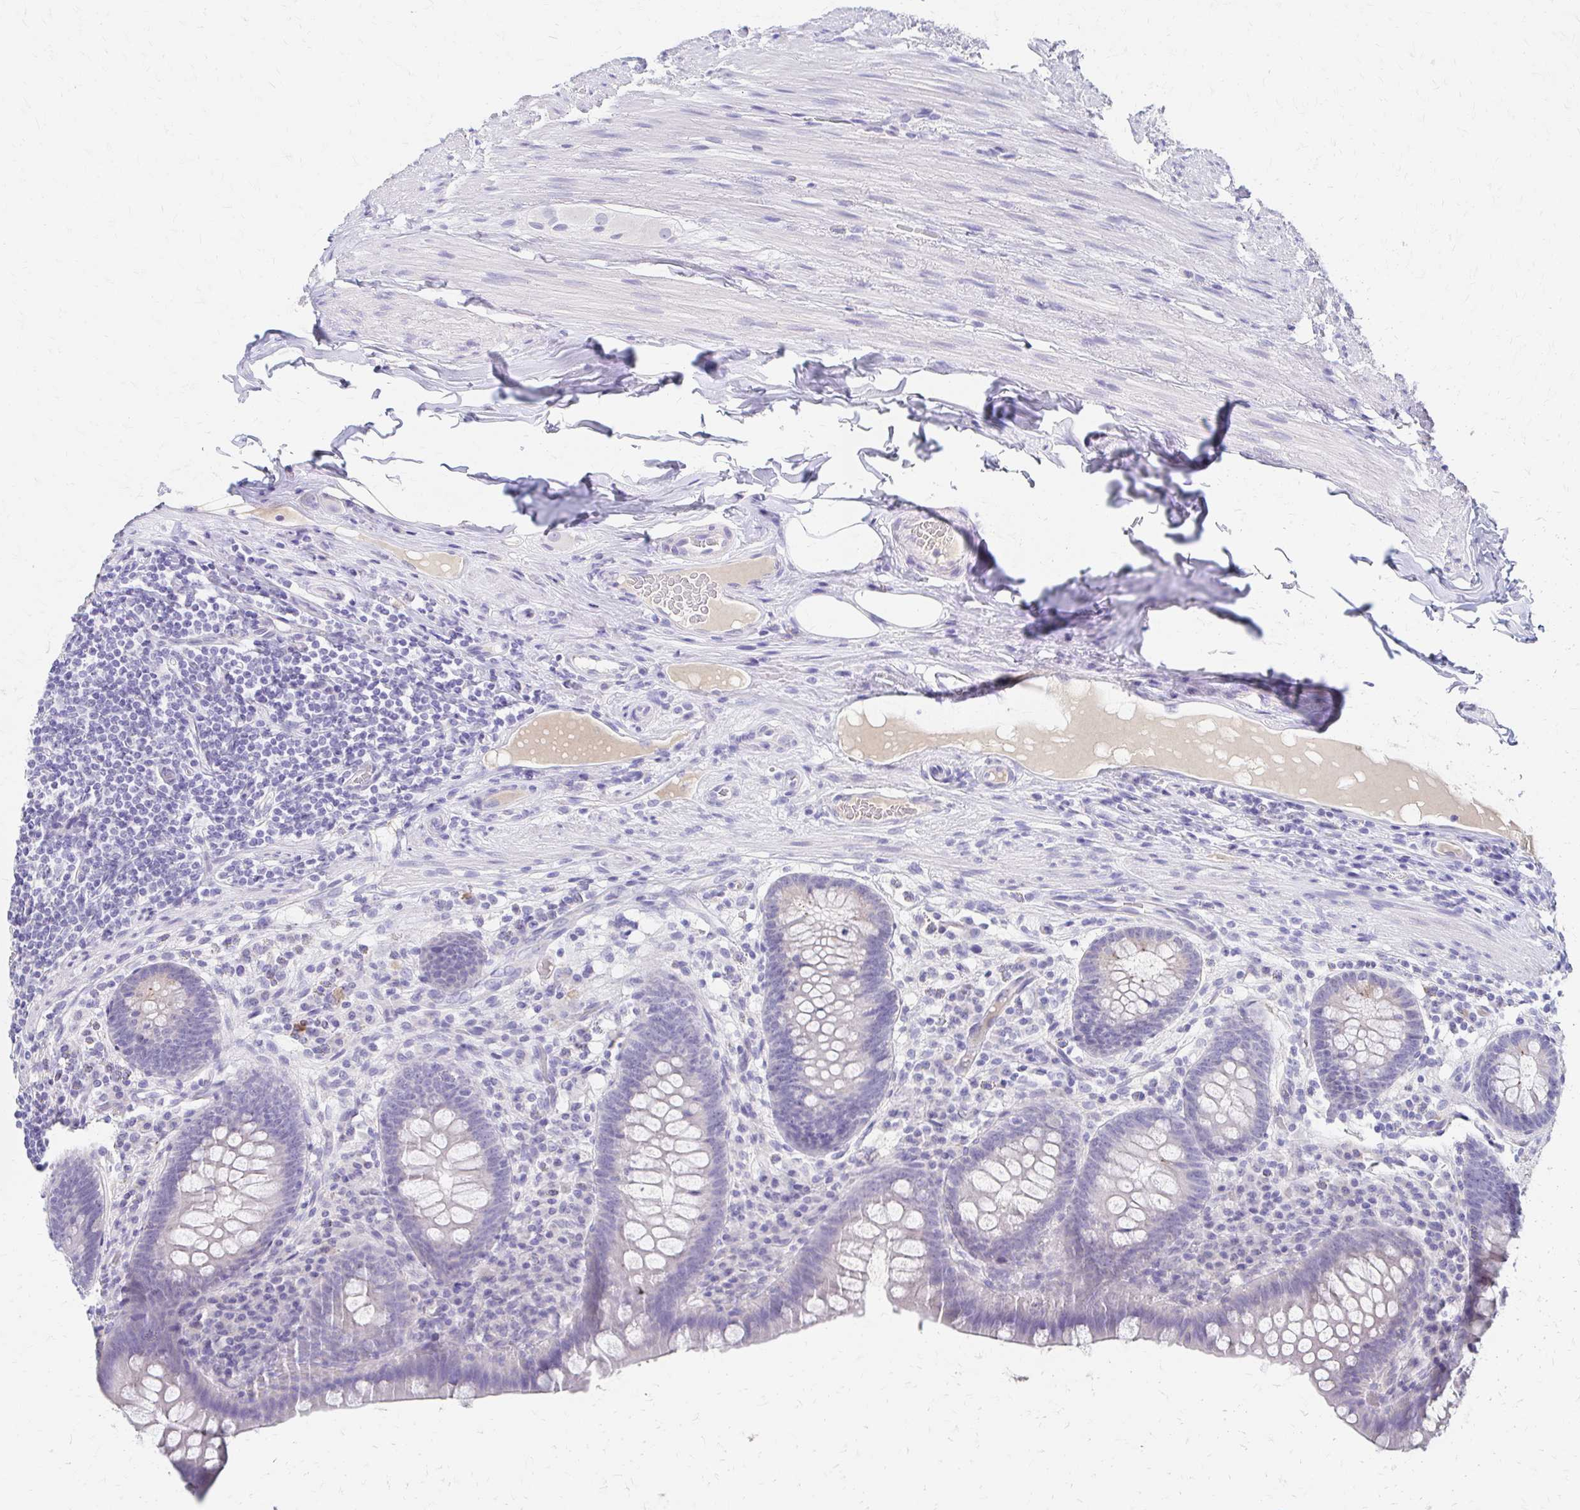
{"staining": {"intensity": "negative", "quantity": "none", "location": "none"}, "tissue": "appendix", "cell_type": "Glandular cells", "image_type": "normal", "snomed": [{"axis": "morphology", "description": "Normal tissue, NOS"}, {"axis": "topography", "description": "Appendix"}], "caption": "Human appendix stained for a protein using IHC reveals no expression in glandular cells.", "gene": "AZGP1", "patient": {"sex": "male", "age": 71}}